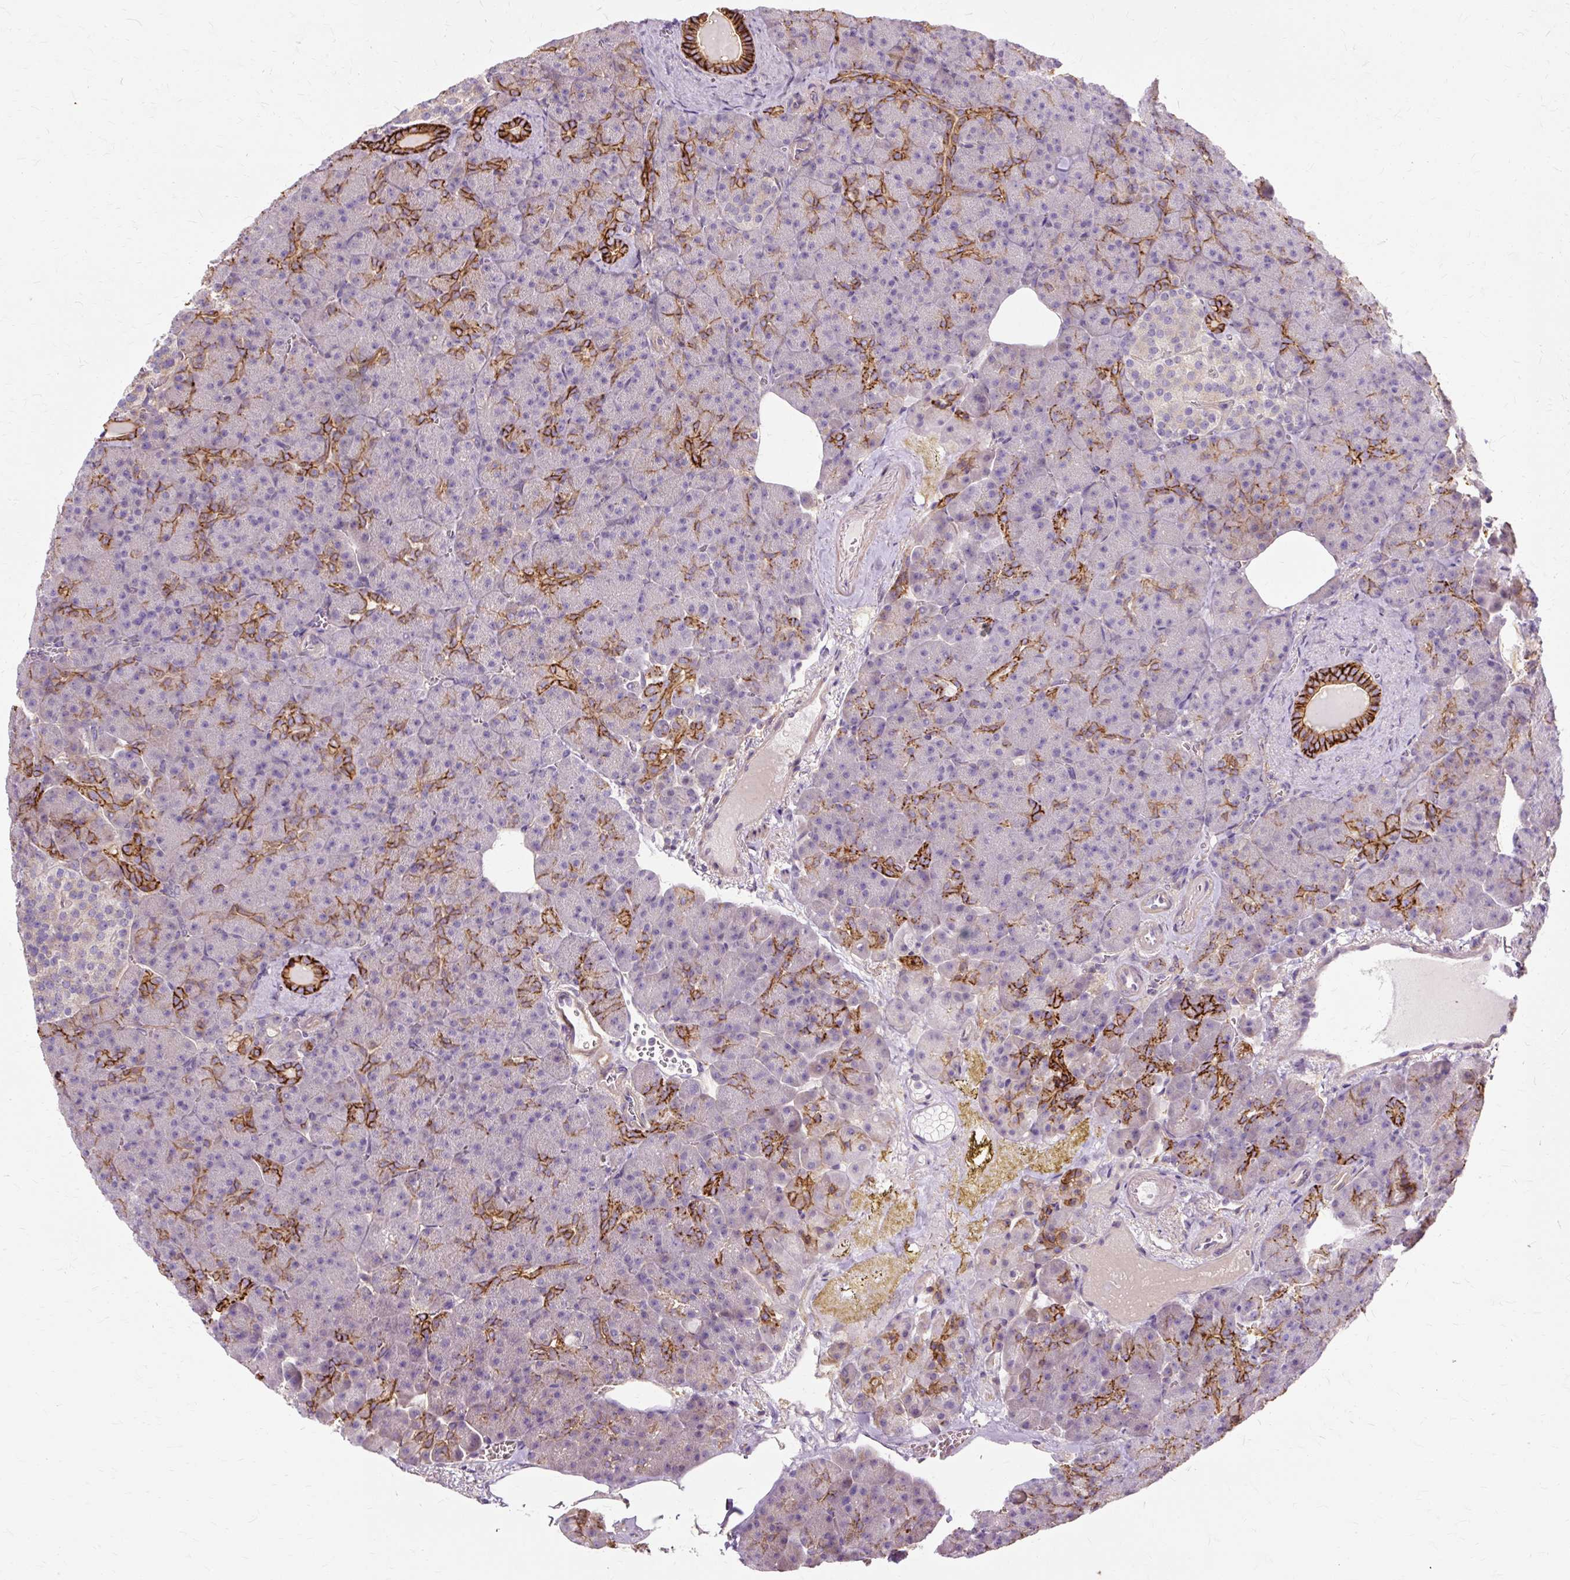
{"staining": {"intensity": "strong", "quantity": "<25%", "location": "cytoplasmic/membranous"}, "tissue": "pancreas", "cell_type": "Exocrine glandular cells", "image_type": "normal", "snomed": [{"axis": "morphology", "description": "Normal tissue, NOS"}, {"axis": "topography", "description": "Pancreas"}], "caption": "Exocrine glandular cells demonstrate strong cytoplasmic/membranous positivity in about <25% of cells in unremarkable pancreas. (DAB = brown stain, brightfield microscopy at high magnification).", "gene": "TSPAN8", "patient": {"sex": "female", "age": 74}}